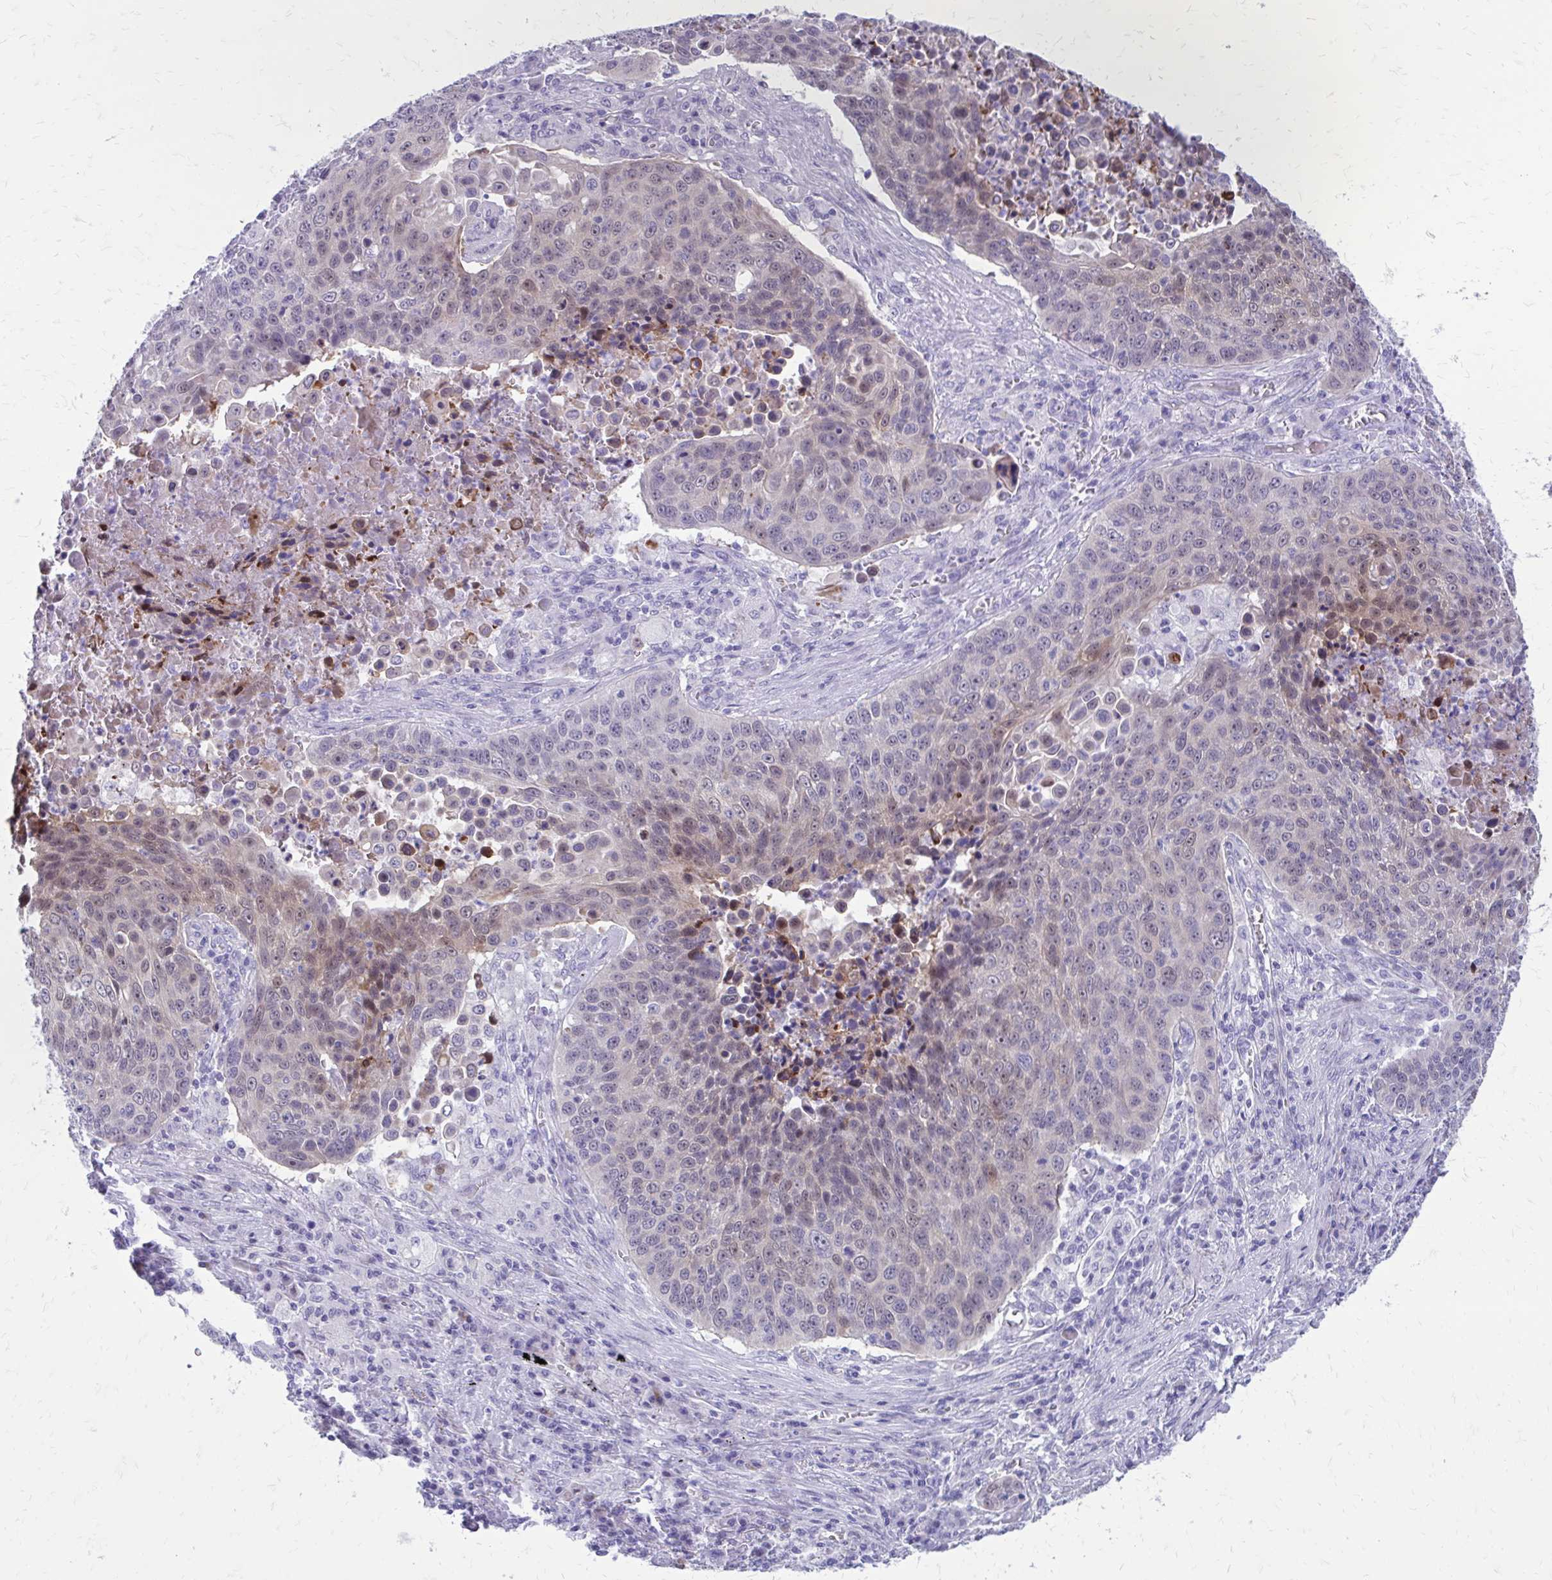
{"staining": {"intensity": "moderate", "quantity": "<25%", "location": "cytoplasmic/membranous,nuclear"}, "tissue": "lung cancer", "cell_type": "Tumor cells", "image_type": "cancer", "snomed": [{"axis": "morphology", "description": "Squamous cell carcinoma, NOS"}, {"axis": "topography", "description": "Lung"}], "caption": "Squamous cell carcinoma (lung) stained with a protein marker exhibits moderate staining in tumor cells.", "gene": "LCN15", "patient": {"sex": "male", "age": 78}}